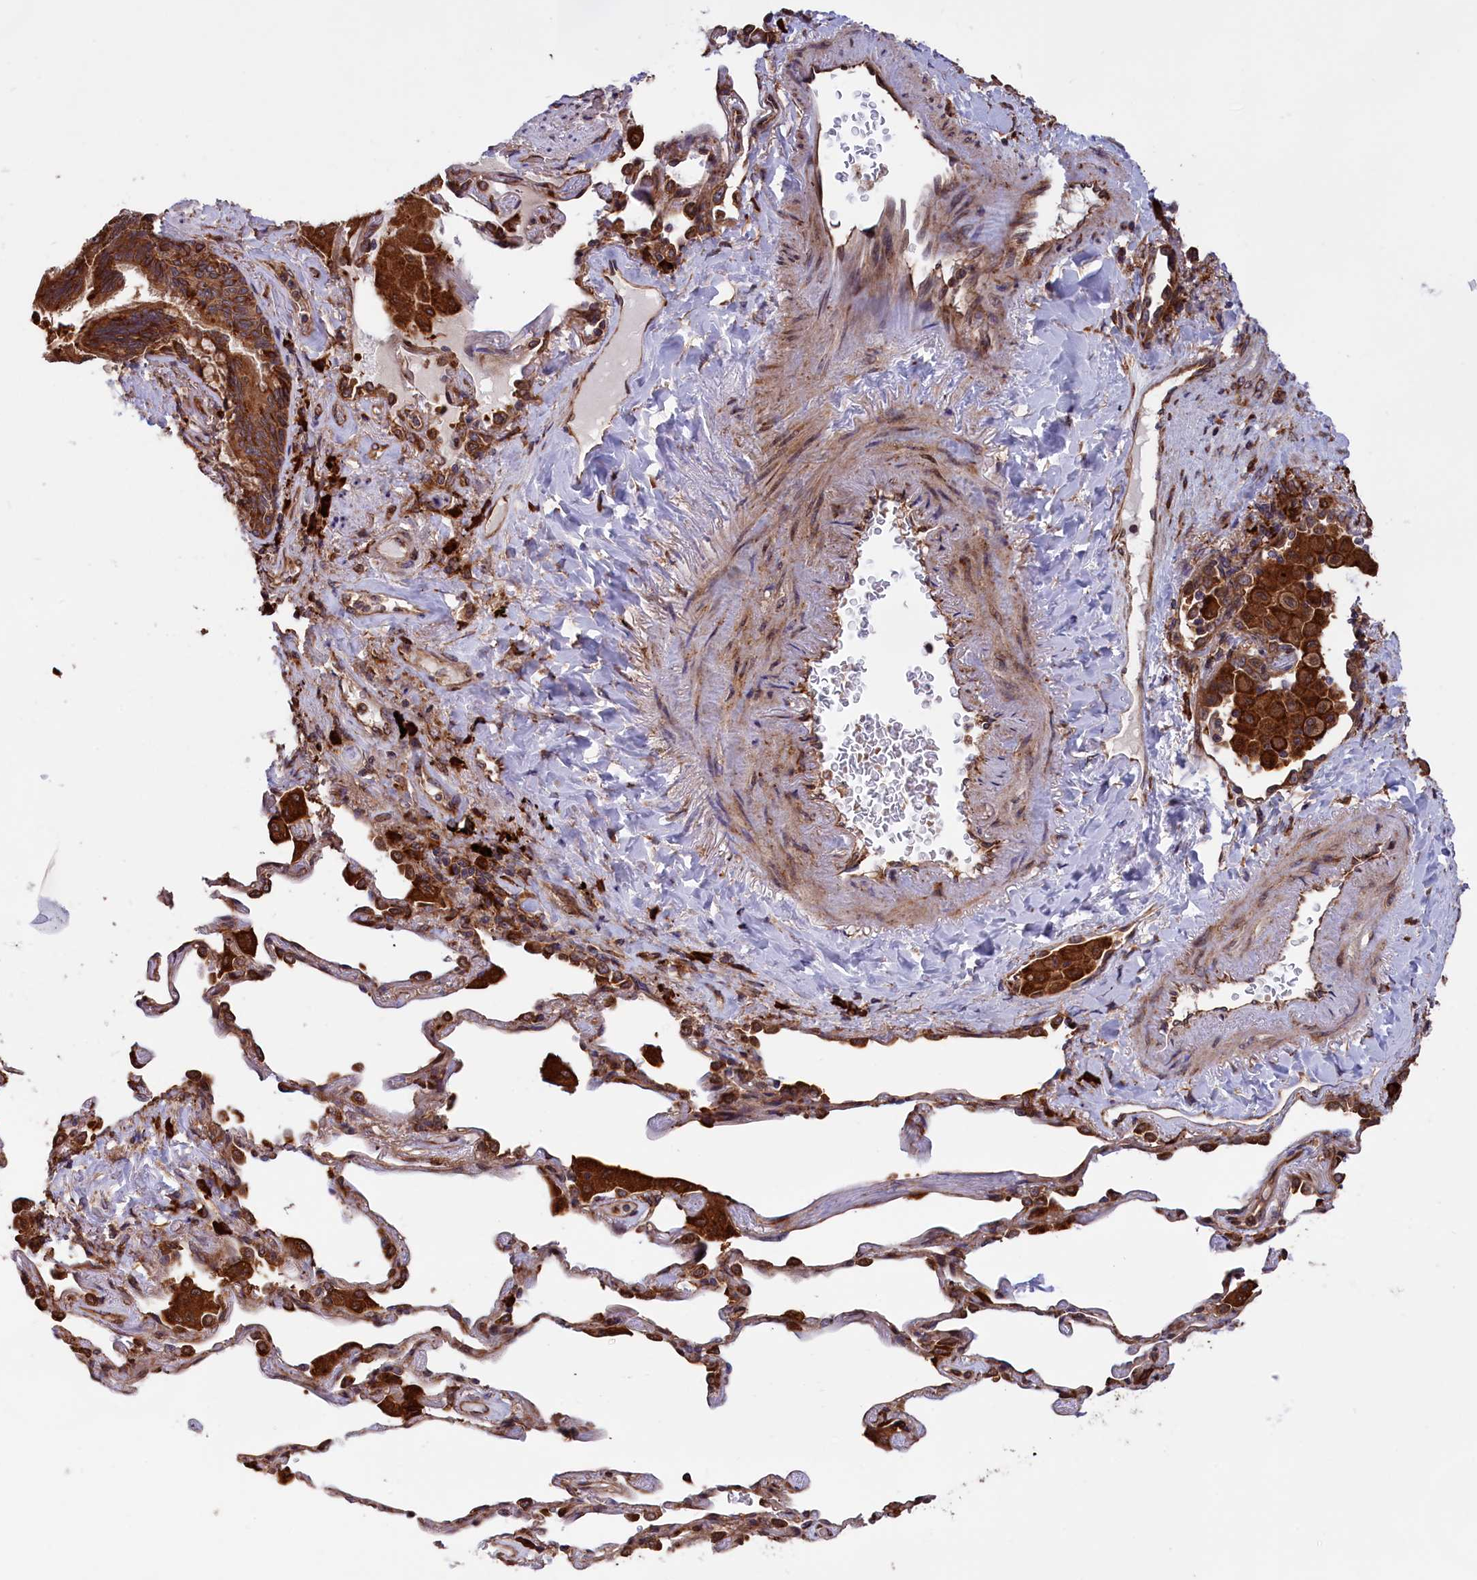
{"staining": {"intensity": "strong", "quantity": ">75%", "location": "cytoplasmic/membranous"}, "tissue": "lung cancer", "cell_type": "Tumor cells", "image_type": "cancer", "snomed": [{"axis": "morphology", "description": "Adenocarcinoma, NOS"}, {"axis": "topography", "description": "Lung"}], "caption": "Tumor cells exhibit high levels of strong cytoplasmic/membranous staining in approximately >75% of cells in lung adenocarcinoma. (Brightfield microscopy of DAB IHC at high magnification).", "gene": "PLA2G4C", "patient": {"sex": "female", "age": 69}}